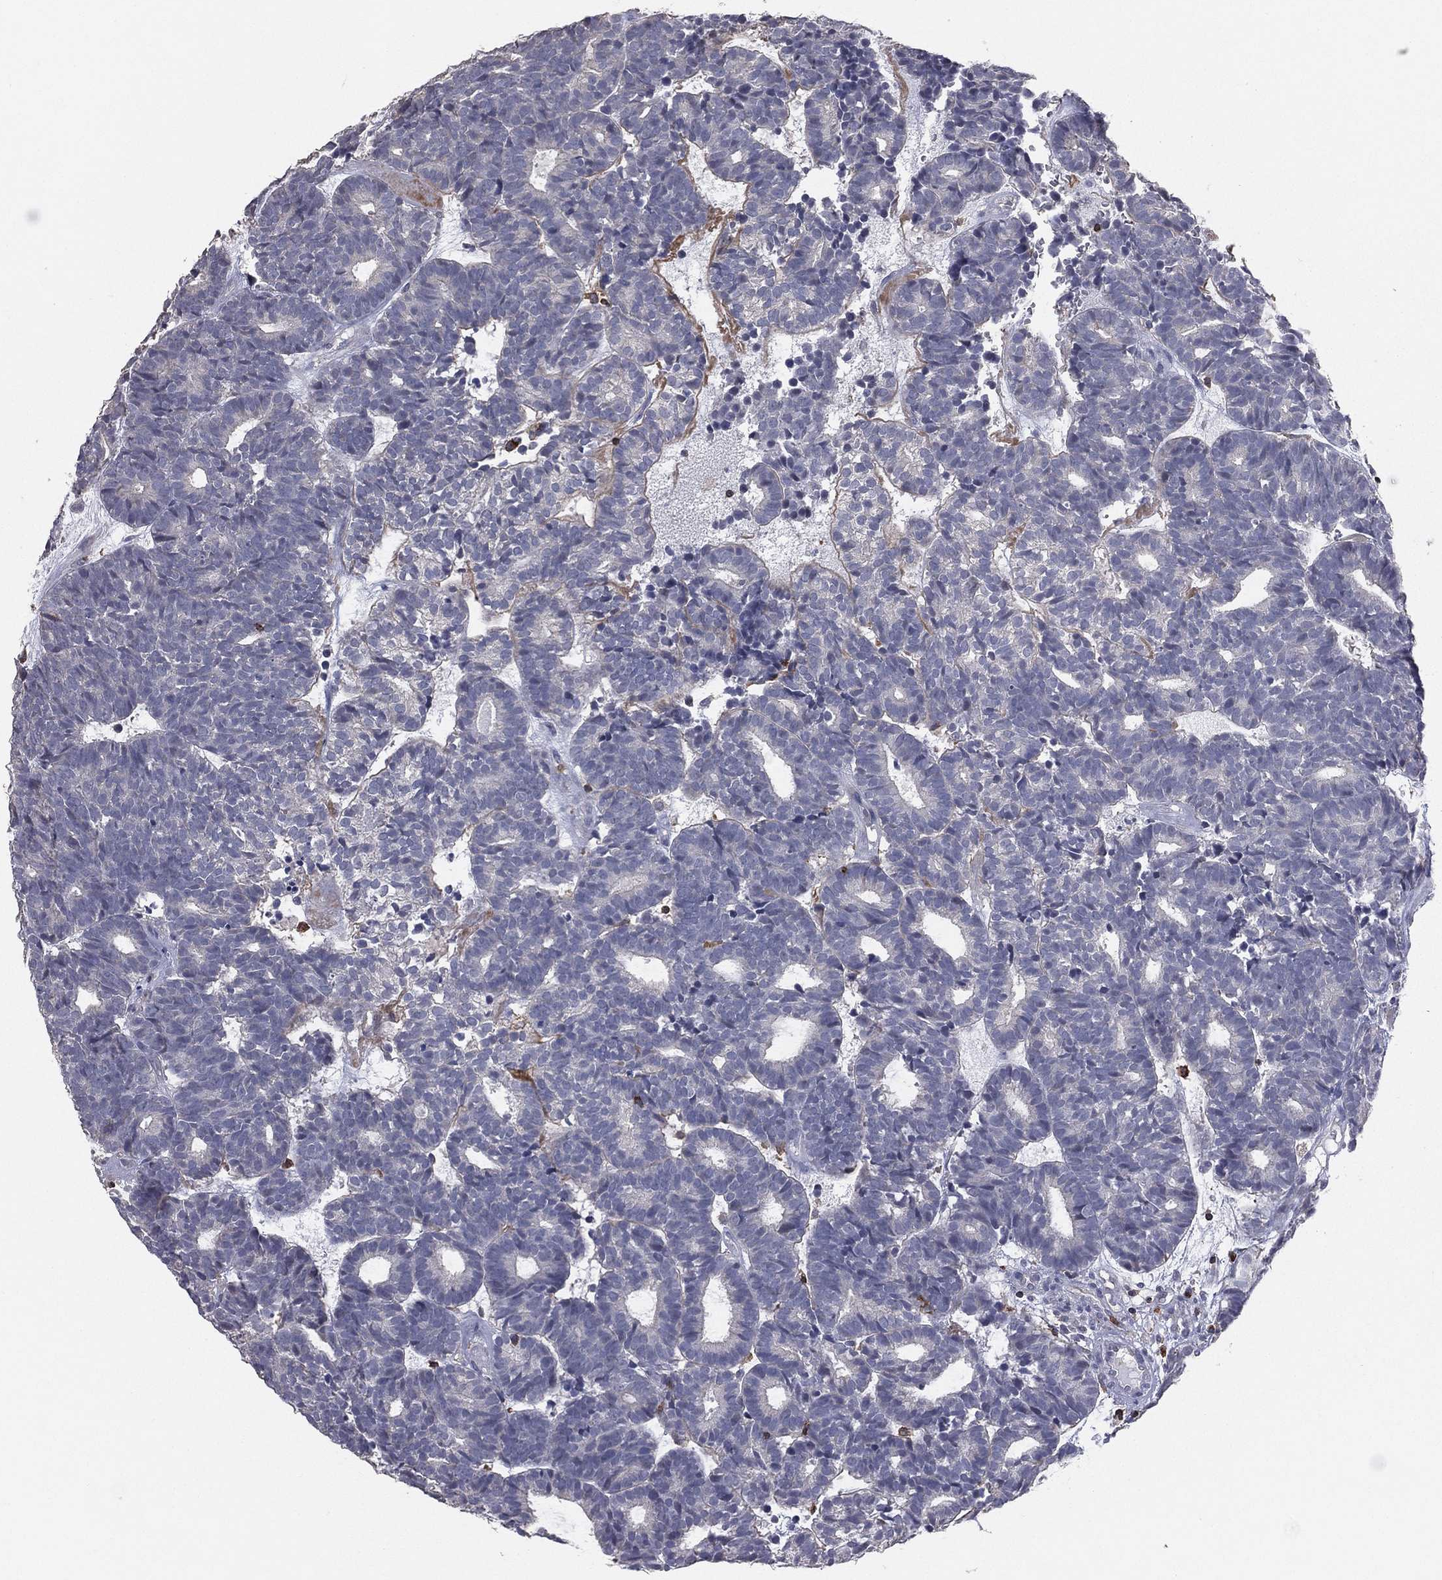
{"staining": {"intensity": "negative", "quantity": "none", "location": "none"}, "tissue": "head and neck cancer", "cell_type": "Tumor cells", "image_type": "cancer", "snomed": [{"axis": "morphology", "description": "Adenocarcinoma, NOS"}, {"axis": "topography", "description": "Head-Neck"}], "caption": "High magnification brightfield microscopy of head and neck adenocarcinoma stained with DAB (brown) and counterstained with hematoxylin (blue): tumor cells show no significant expression.", "gene": "PSTPIP1", "patient": {"sex": "female", "age": 81}}